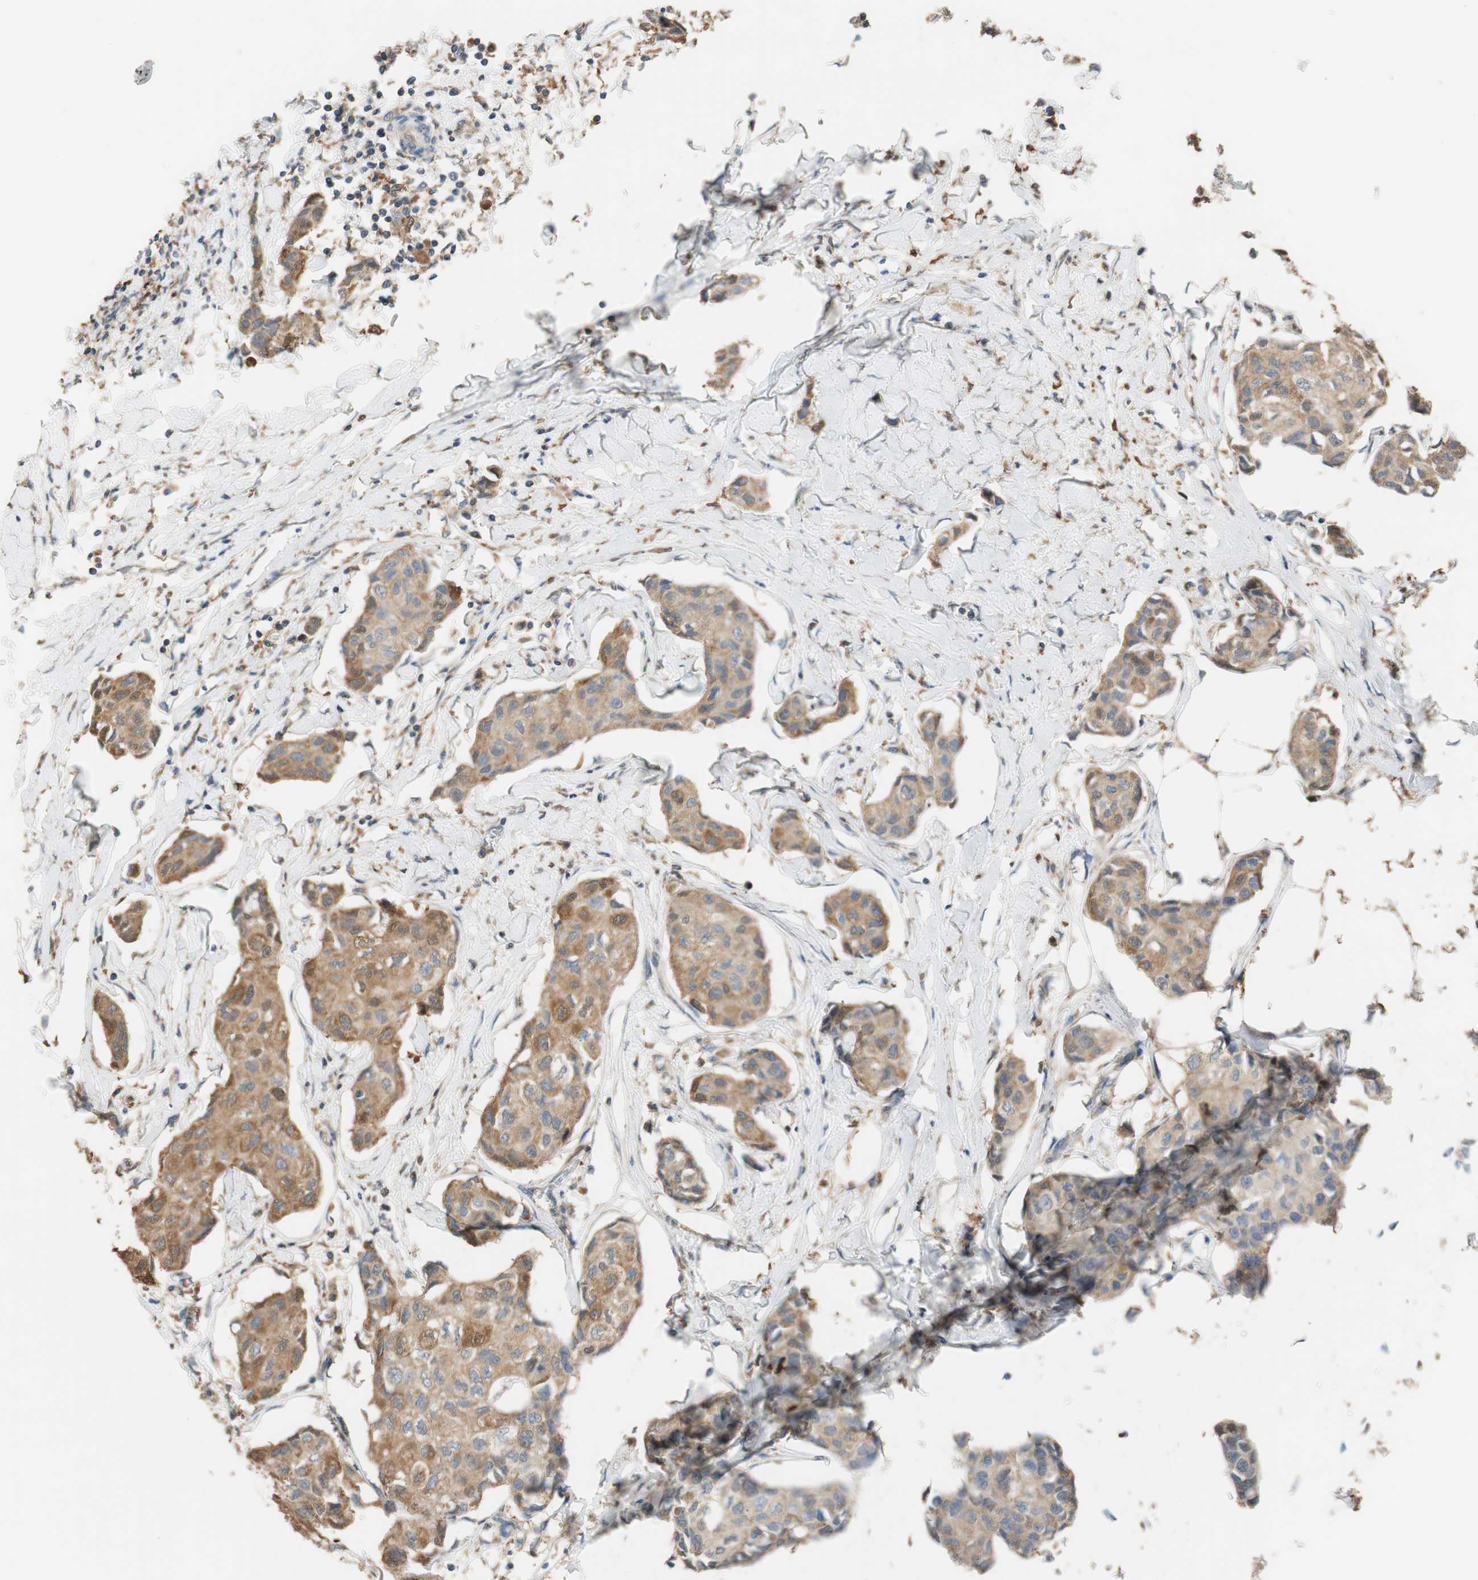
{"staining": {"intensity": "strong", "quantity": "25%-75%", "location": "cytoplasmic/membranous"}, "tissue": "breast cancer", "cell_type": "Tumor cells", "image_type": "cancer", "snomed": [{"axis": "morphology", "description": "Duct carcinoma"}, {"axis": "topography", "description": "Breast"}], "caption": "IHC micrograph of human breast invasive ductal carcinoma stained for a protein (brown), which shows high levels of strong cytoplasmic/membranous positivity in about 25%-75% of tumor cells.", "gene": "ALDH1A2", "patient": {"sex": "female", "age": 80}}